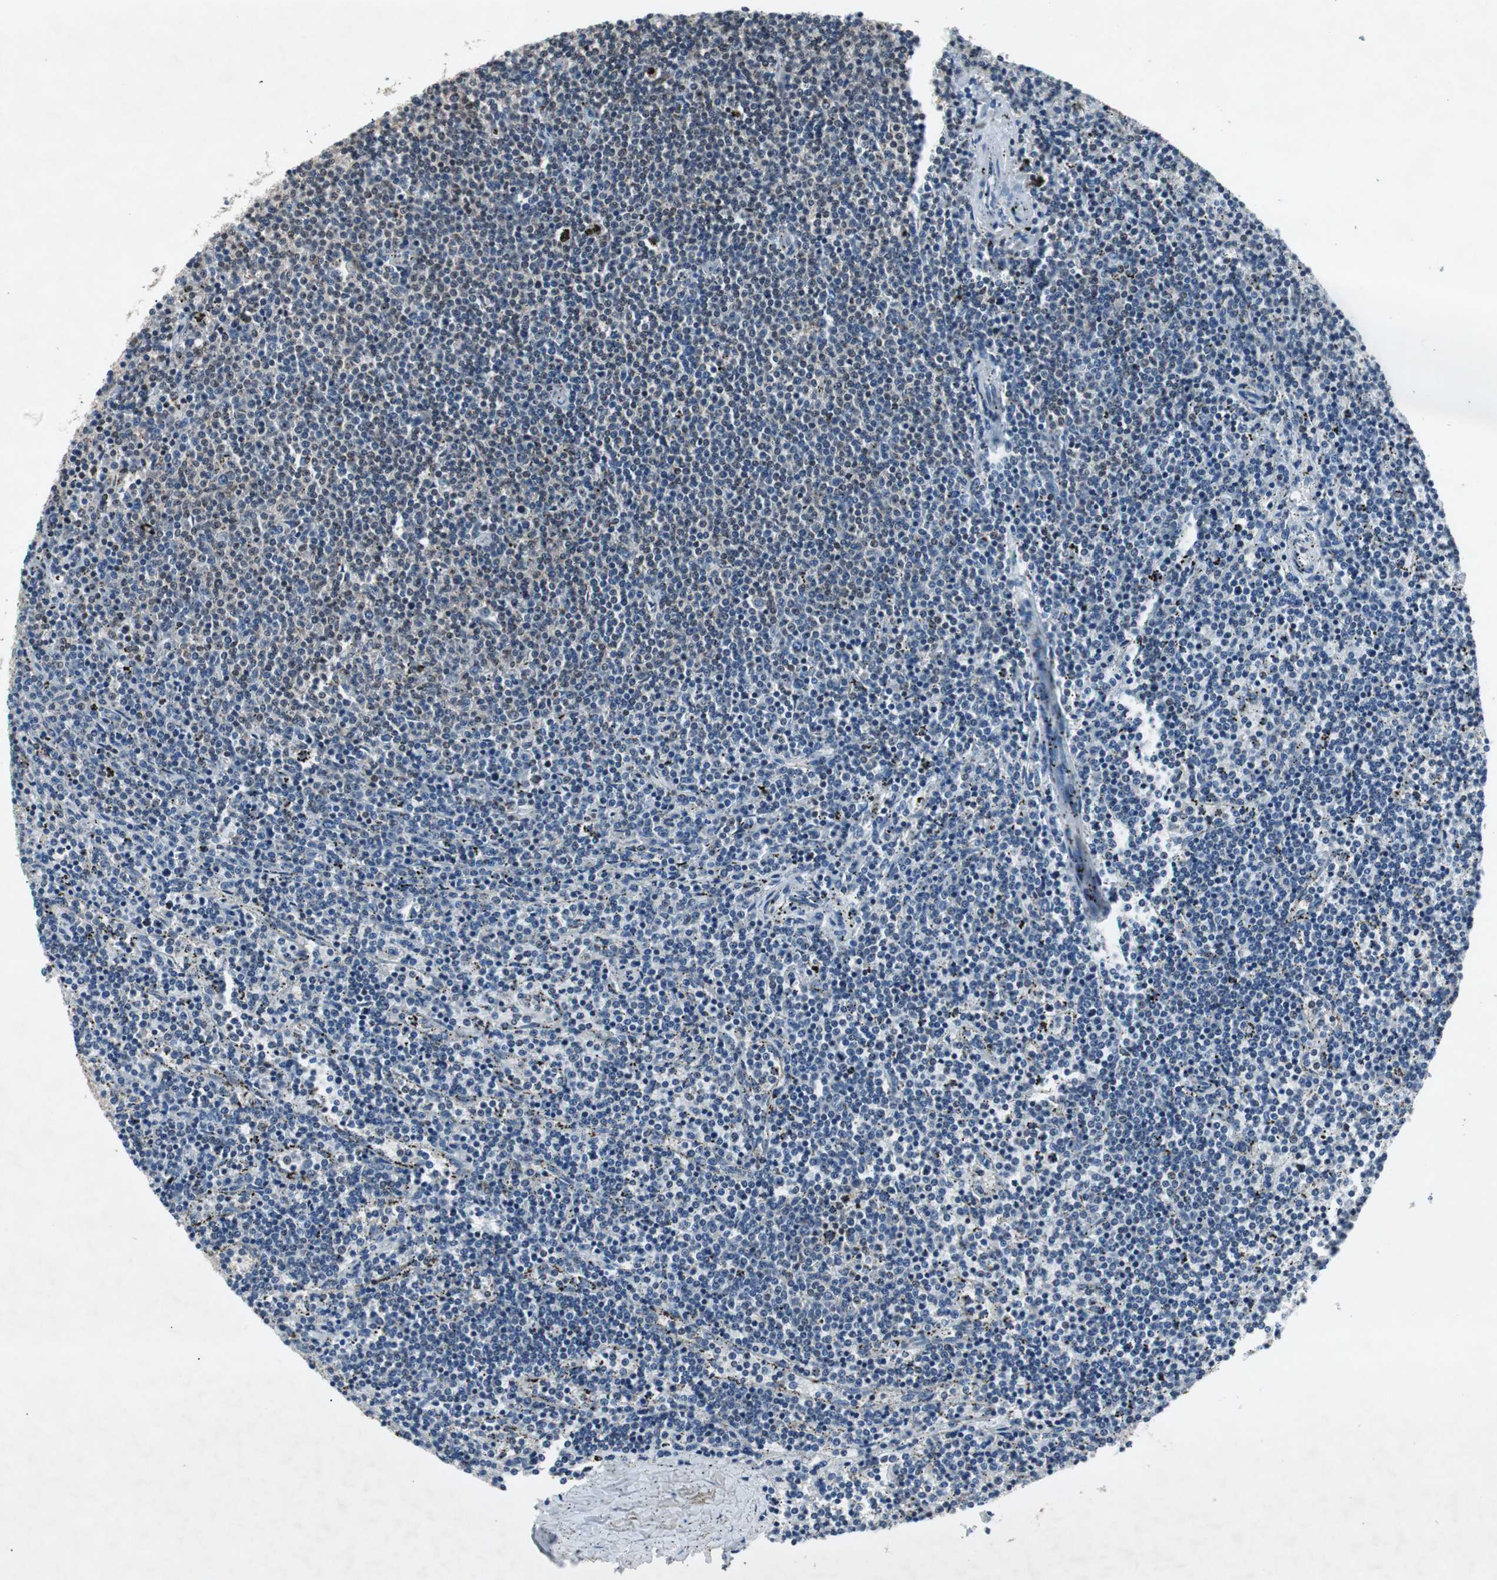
{"staining": {"intensity": "negative", "quantity": "none", "location": "none"}, "tissue": "lymphoma", "cell_type": "Tumor cells", "image_type": "cancer", "snomed": [{"axis": "morphology", "description": "Malignant lymphoma, non-Hodgkin's type, Low grade"}, {"axis": "topography", "description": "Spleen"}], "caption": "Protein analysis of malignant lymphoma, non-Hodgkin's type (low-grade) displays no significant expression in tumor cells. (DAB (3,3'-diaminobenzidine) immunohistochemistry (IHC), high magnification).", "gene": "SMAD1", "patient": {"sex": "female", "age": 50}}